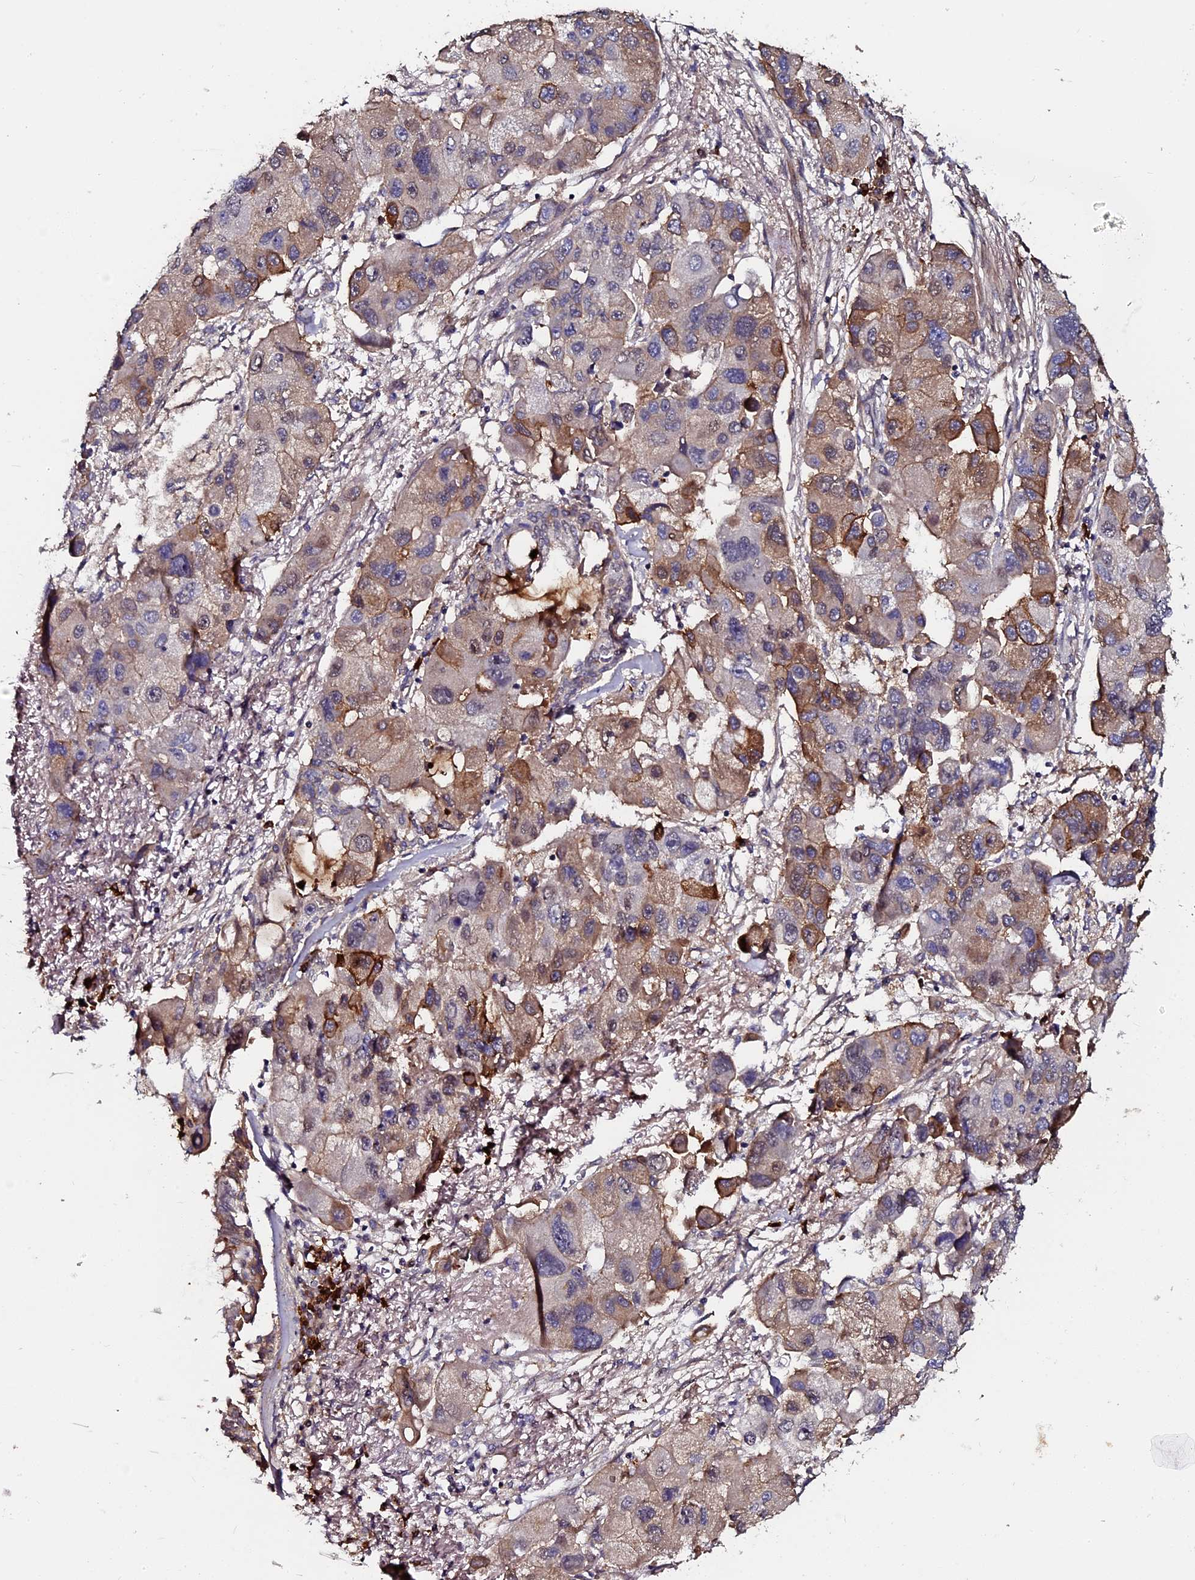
{"staining": {"intensity": "moderate", "quantity": "25%-75%", "location": "cytoplasmic/membranous"}, "tissue": "lung cancer", "cell_type": "Tumor cells", "image_type": "cancer", "snomed": [{"axis": "morphology", "description": "Adenocarcinoma, NOS"}, {"axis": "topography", "description": "Lung"}], "caption": "Adenocarcinoma (lung) stained with DAB immunohistochemistry (IHC) displays medium levels of moderate cytoplasmic/membranous expression in about 25%-75% of tumor cells.", "gene": "LYG2", "patient": {"sex": "female", "age": 54}}